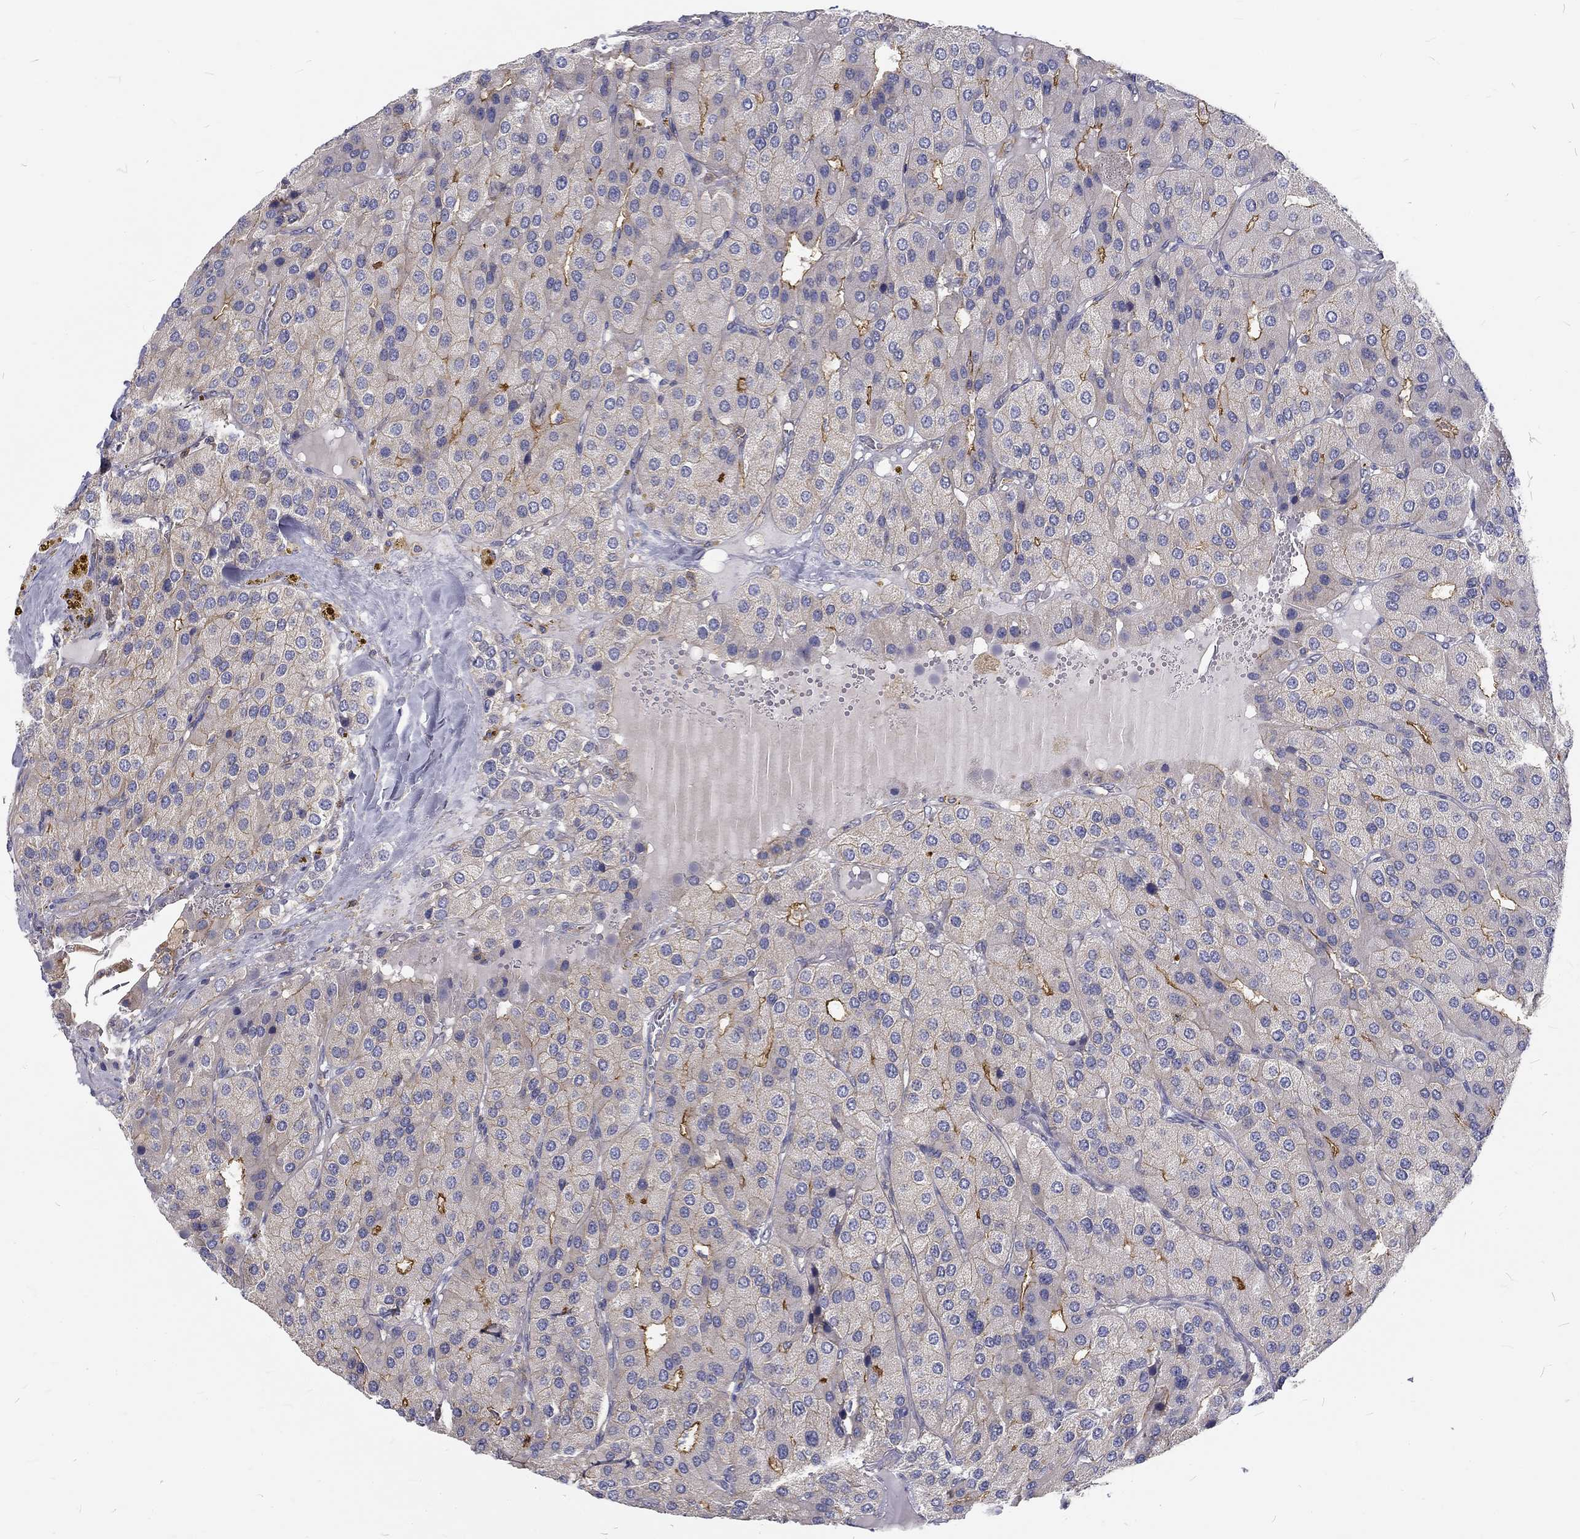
{"staining": {"intensity": "moderate", "quantity": "<25%", "location": "cytoplasmic/membranous"}, "tissue": "parathyroid gland", "cell_type": "Glandular cells", "image_type": "normal", "snomed": [{"axis": "morphology", "description": "Normal tissue, NOS"}, {"axis": "morphology", "description": "Adenoma, NOS"}, {"axis": "topography", "description": "Parathyroid gland"}], "caption": "Glandular cells reveal moderate cytoplasmic/membranous staining in about <25% of cells in unremarkable parathyroid gland. (Brightfield microscopy of DAB IHC at high magnification).", "gene": "MTMR11", "patient": {"sex": "female", "age": 86}}